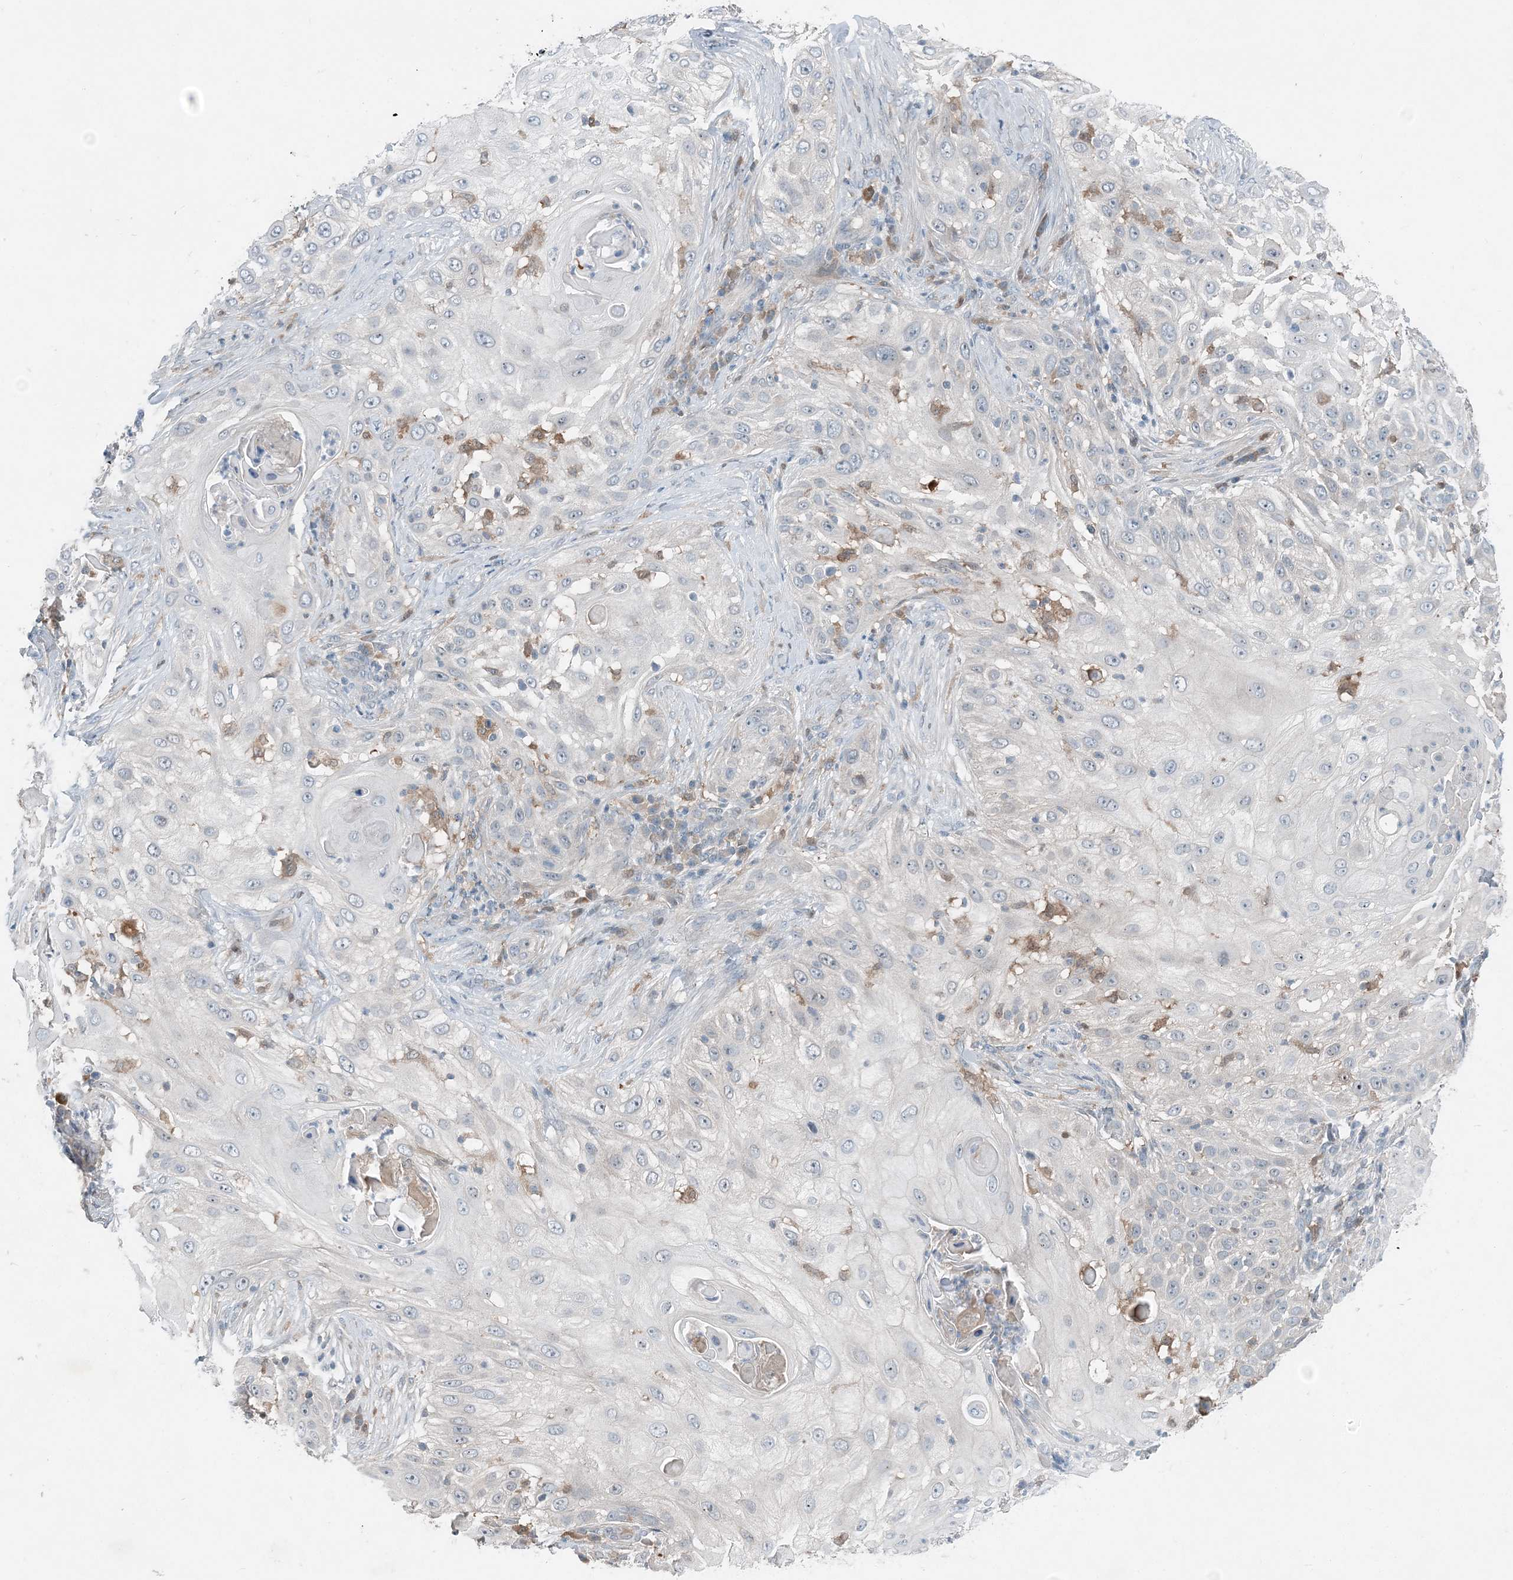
{"staining": {"intensity": "negative", "quantity": "none", "location": "none"}, "tissue": "skin cancer", "cell_type": "Tumor cells", "image_type": "cancer", "snomed": [{"axis": "morphology", "description": "Squamous cell carcinoma, NOS"}, {"axis": "topography", "description": "Skin"}], "caption": "Tumor cells are negative for brown protein staining in squamous cell carcinoma (skin).", "gene": "ARMH1", "patient": {"sex": "female", "age": 44}}